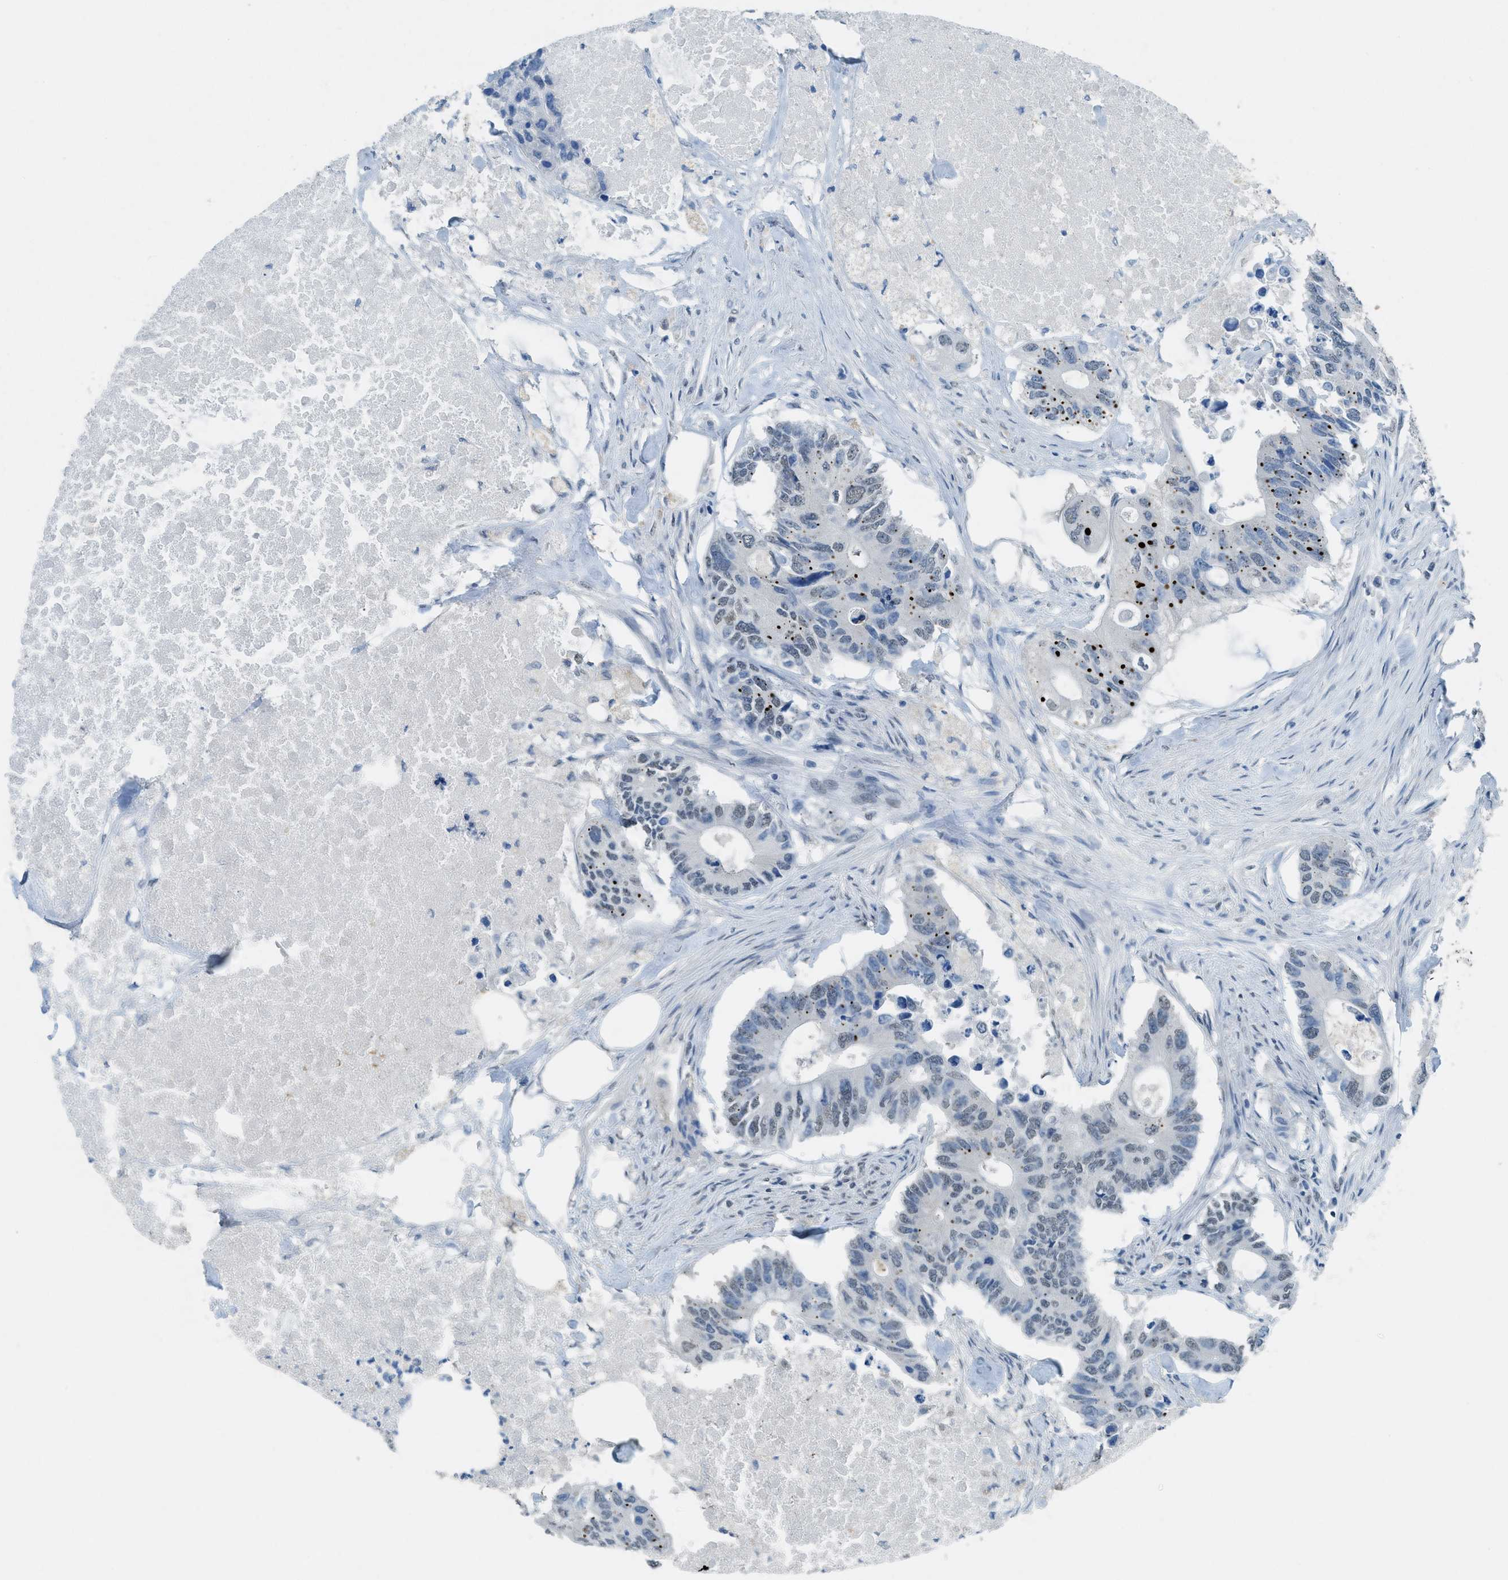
{"staining": {"intensity": "weak", "quantity": "<25%", "location": "nuclear"}, "tissue": "colorectal cancer", "cell_type": "Tumor cells", "image_type": "cancer", "snomed": [{"axis": "morphology", "description": "Adenocarcinoma, NOS"}, {"axis": "topography", "description": "Colon"}], "caption": "An IHC image of adenocarcinoma (colorectal) is shown. There is no staining in tumor cells of adenocarcinoma (colorectal).", "gene": "TTC13", "patient": {"sex": "male", "age": 71}}